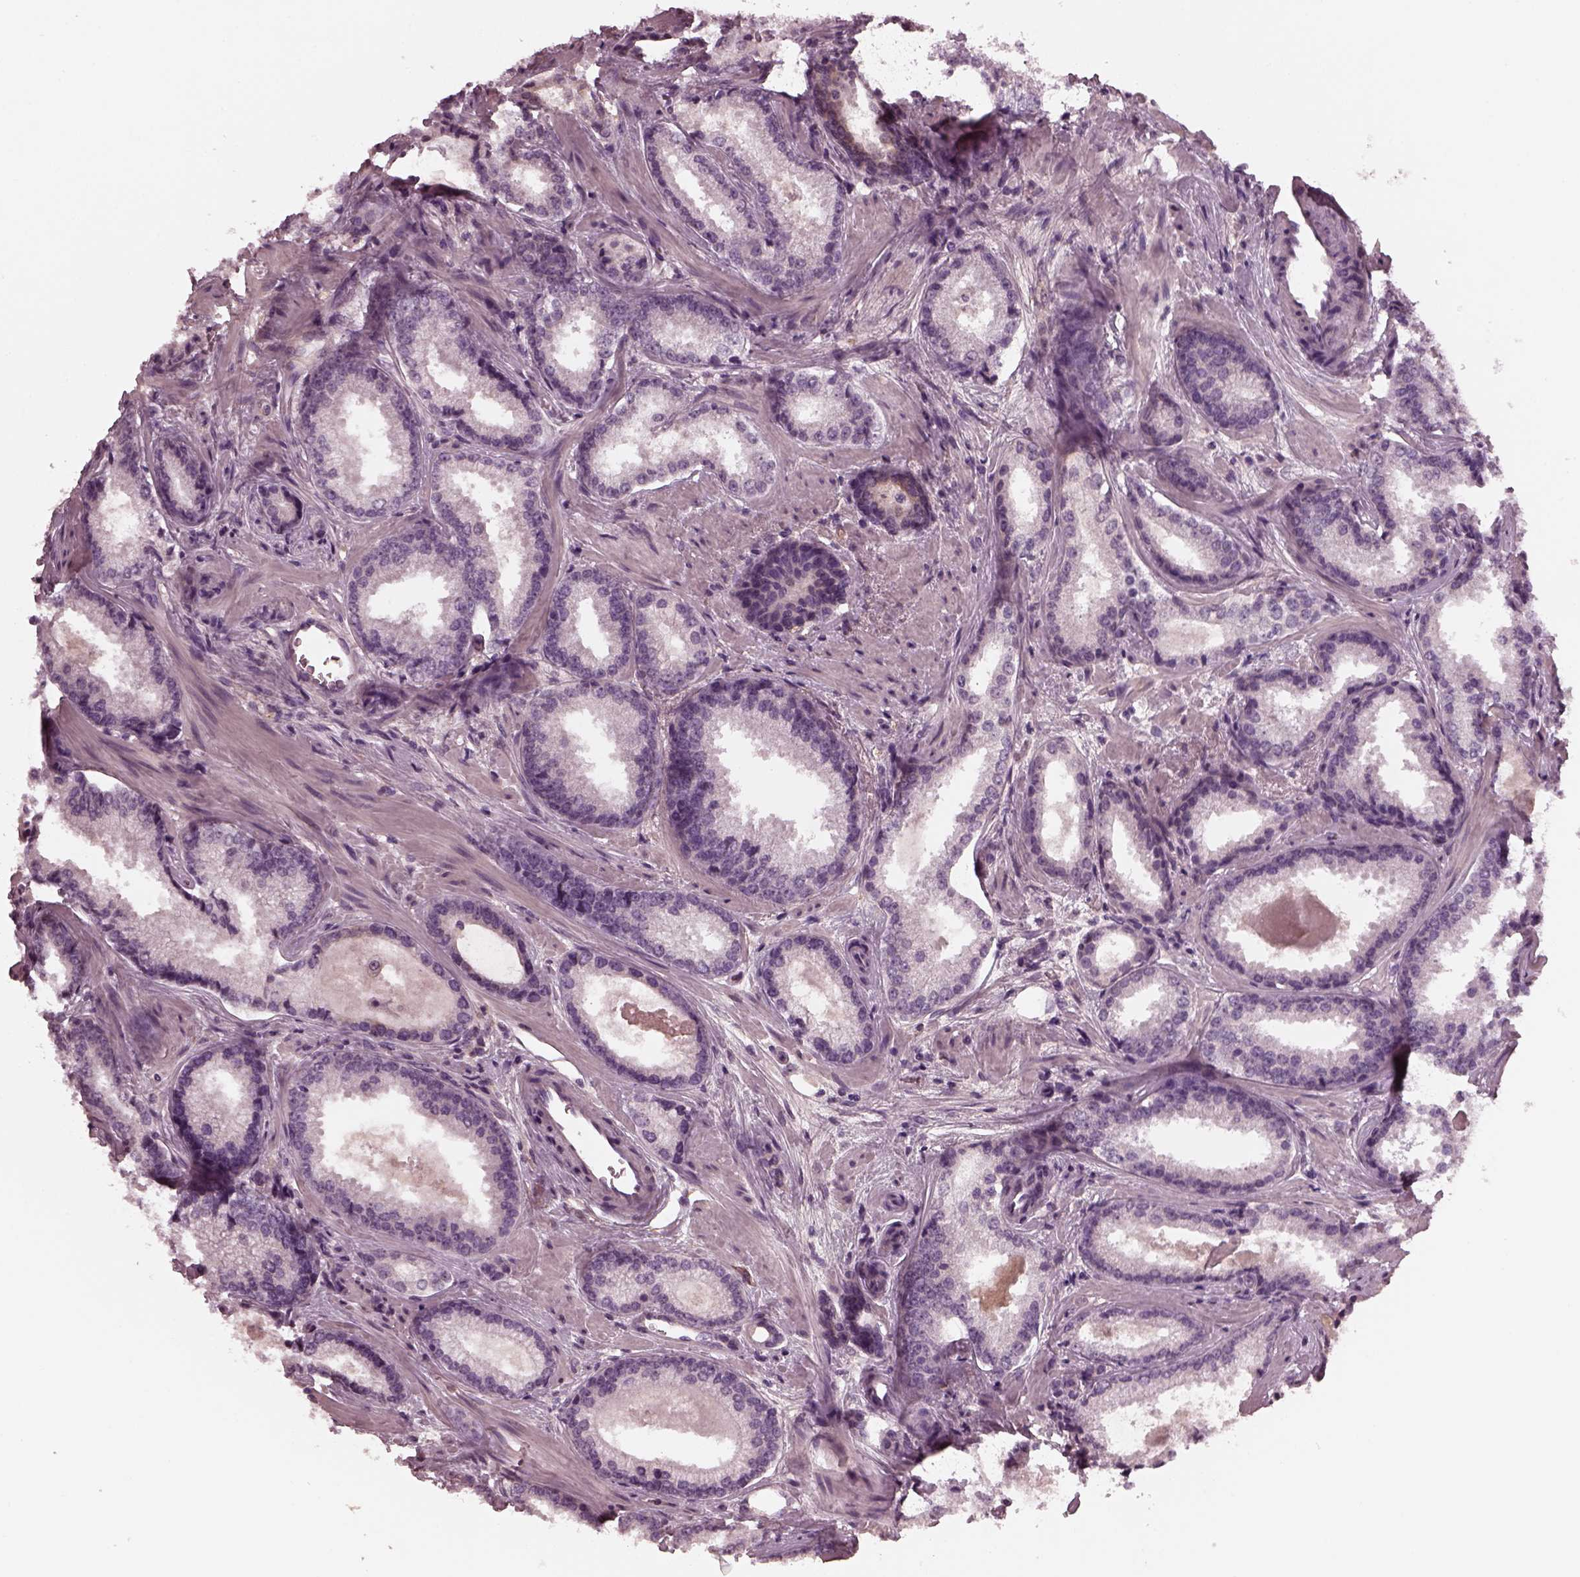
{"staining": {"intensity": "negative", "quantity": "none", "location": "none"}, "tissue": "prostate cancer", "cell_type": "Tumor cells", "image_type": "cancer", "snomed": [{"axis": "morphology", "description": "Adenocarcinoma, Low grade"}, {"axis": "topography", "description": "Prostate"}], "caption": "Immunohistochemistry (IHC) of human prostate low-grade adenocarcinoma displays no positivity in tumor cells. The staining was performed using DAB (3,3'-diaminobenzidine) to visualize the protein expression in brown, while the nuclei were stained in blue with hematoxylin (Magnification: 20x).", "gene": "PORCN", "patient": {"sex": "male", "age": 56}}